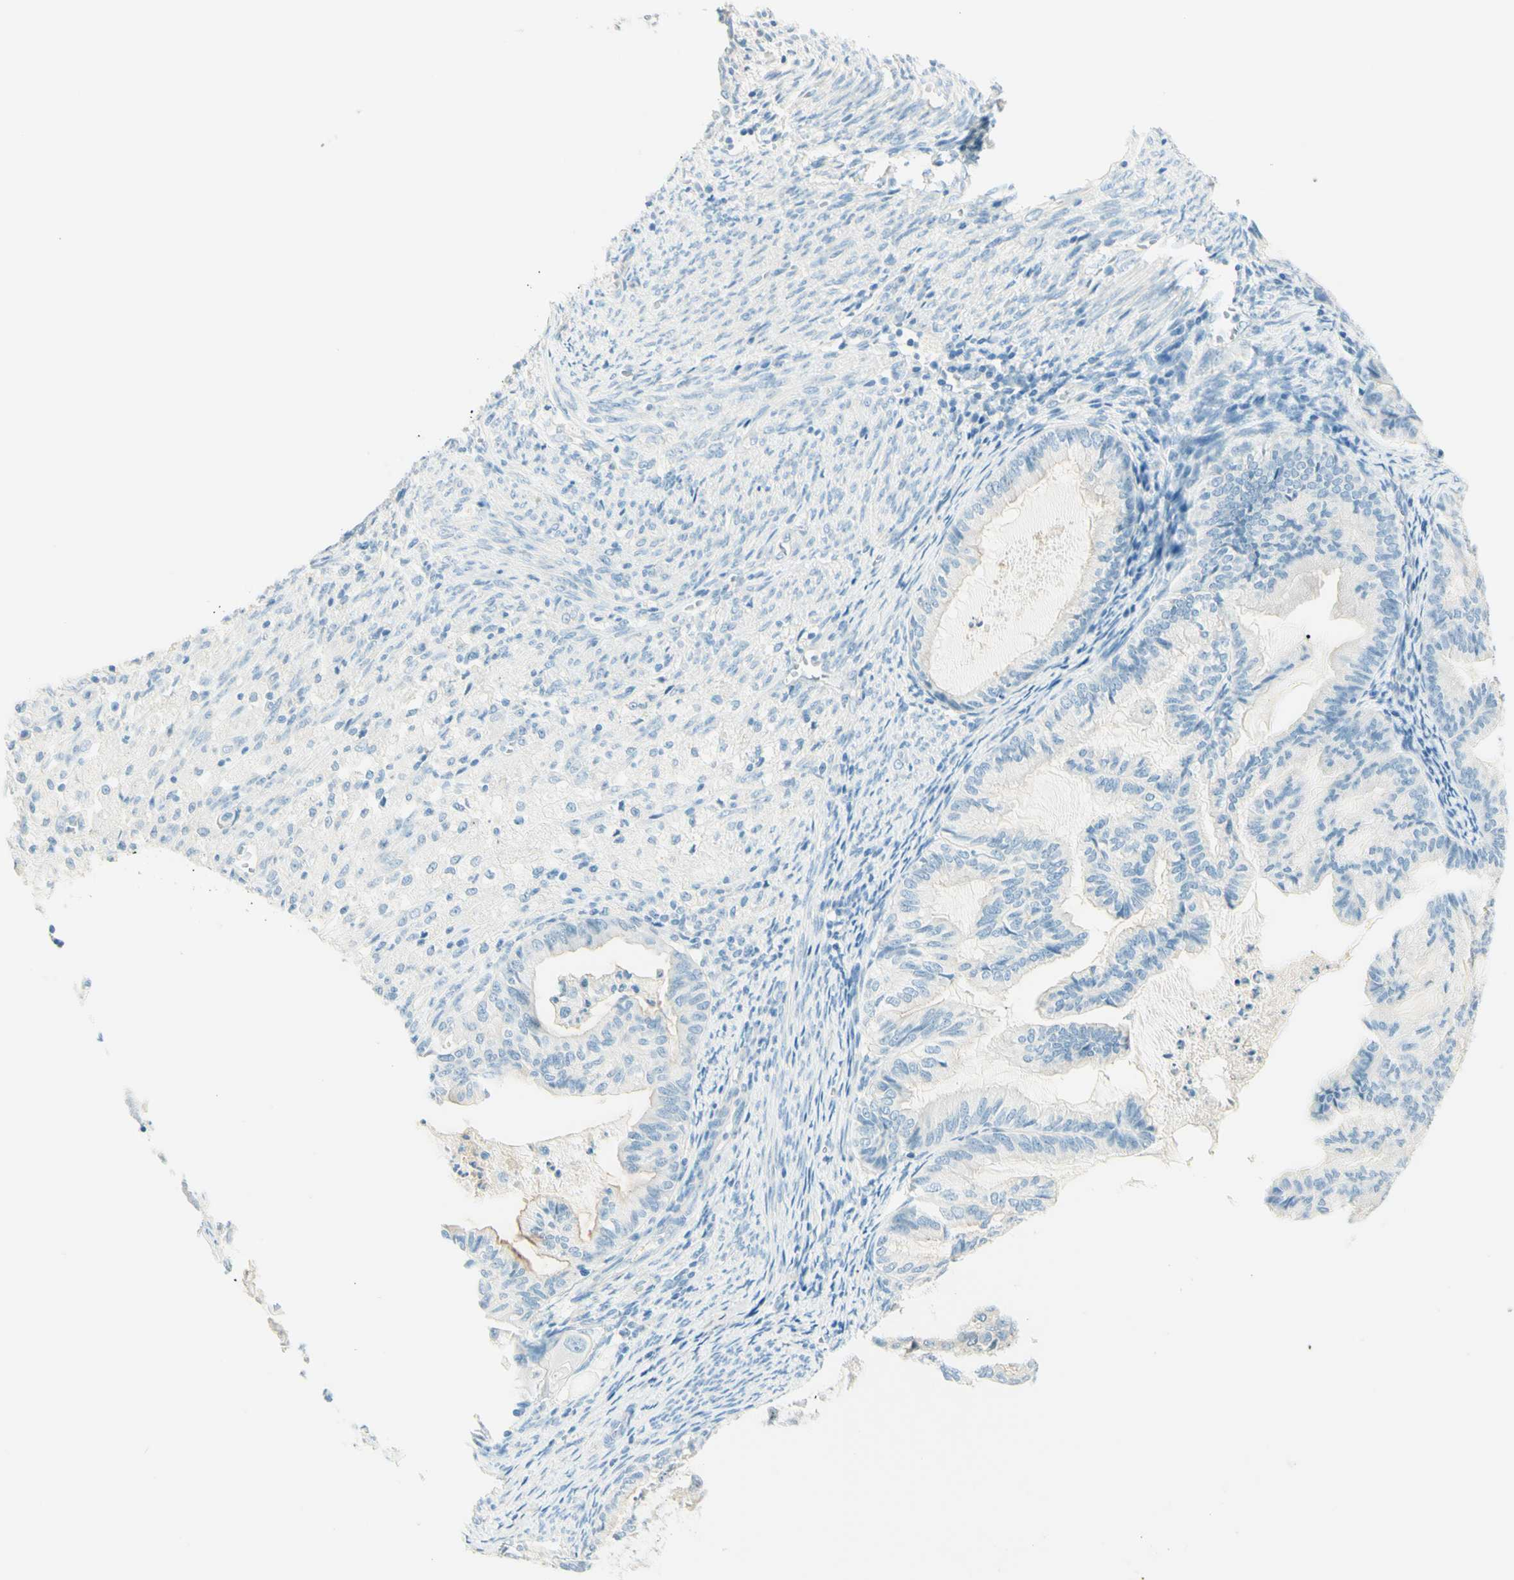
{"staining": {"intensity": "negative", "quantity": "none", "location": "none"}, "tissue": "cervical cancer", "cell_type": "Tumor cells", "image_type": "cancer", "snomed": [{"axis": "morphology", "description": "Normal tissue, NOS"}, {"axis": "morphology", "description": "Adenocarcinoma, NOS"}, {"axis": "topography", "description": "Cervix"}, {"axis": "topography", "description": "Endometrium"}], "caption": "An IHC photomicrograph of cervical cancer is shown. There is no staining in tumor cells of cervical cancer.", "gene": "TMEM132D", "patient": {"sex": "female", "age": 86}}